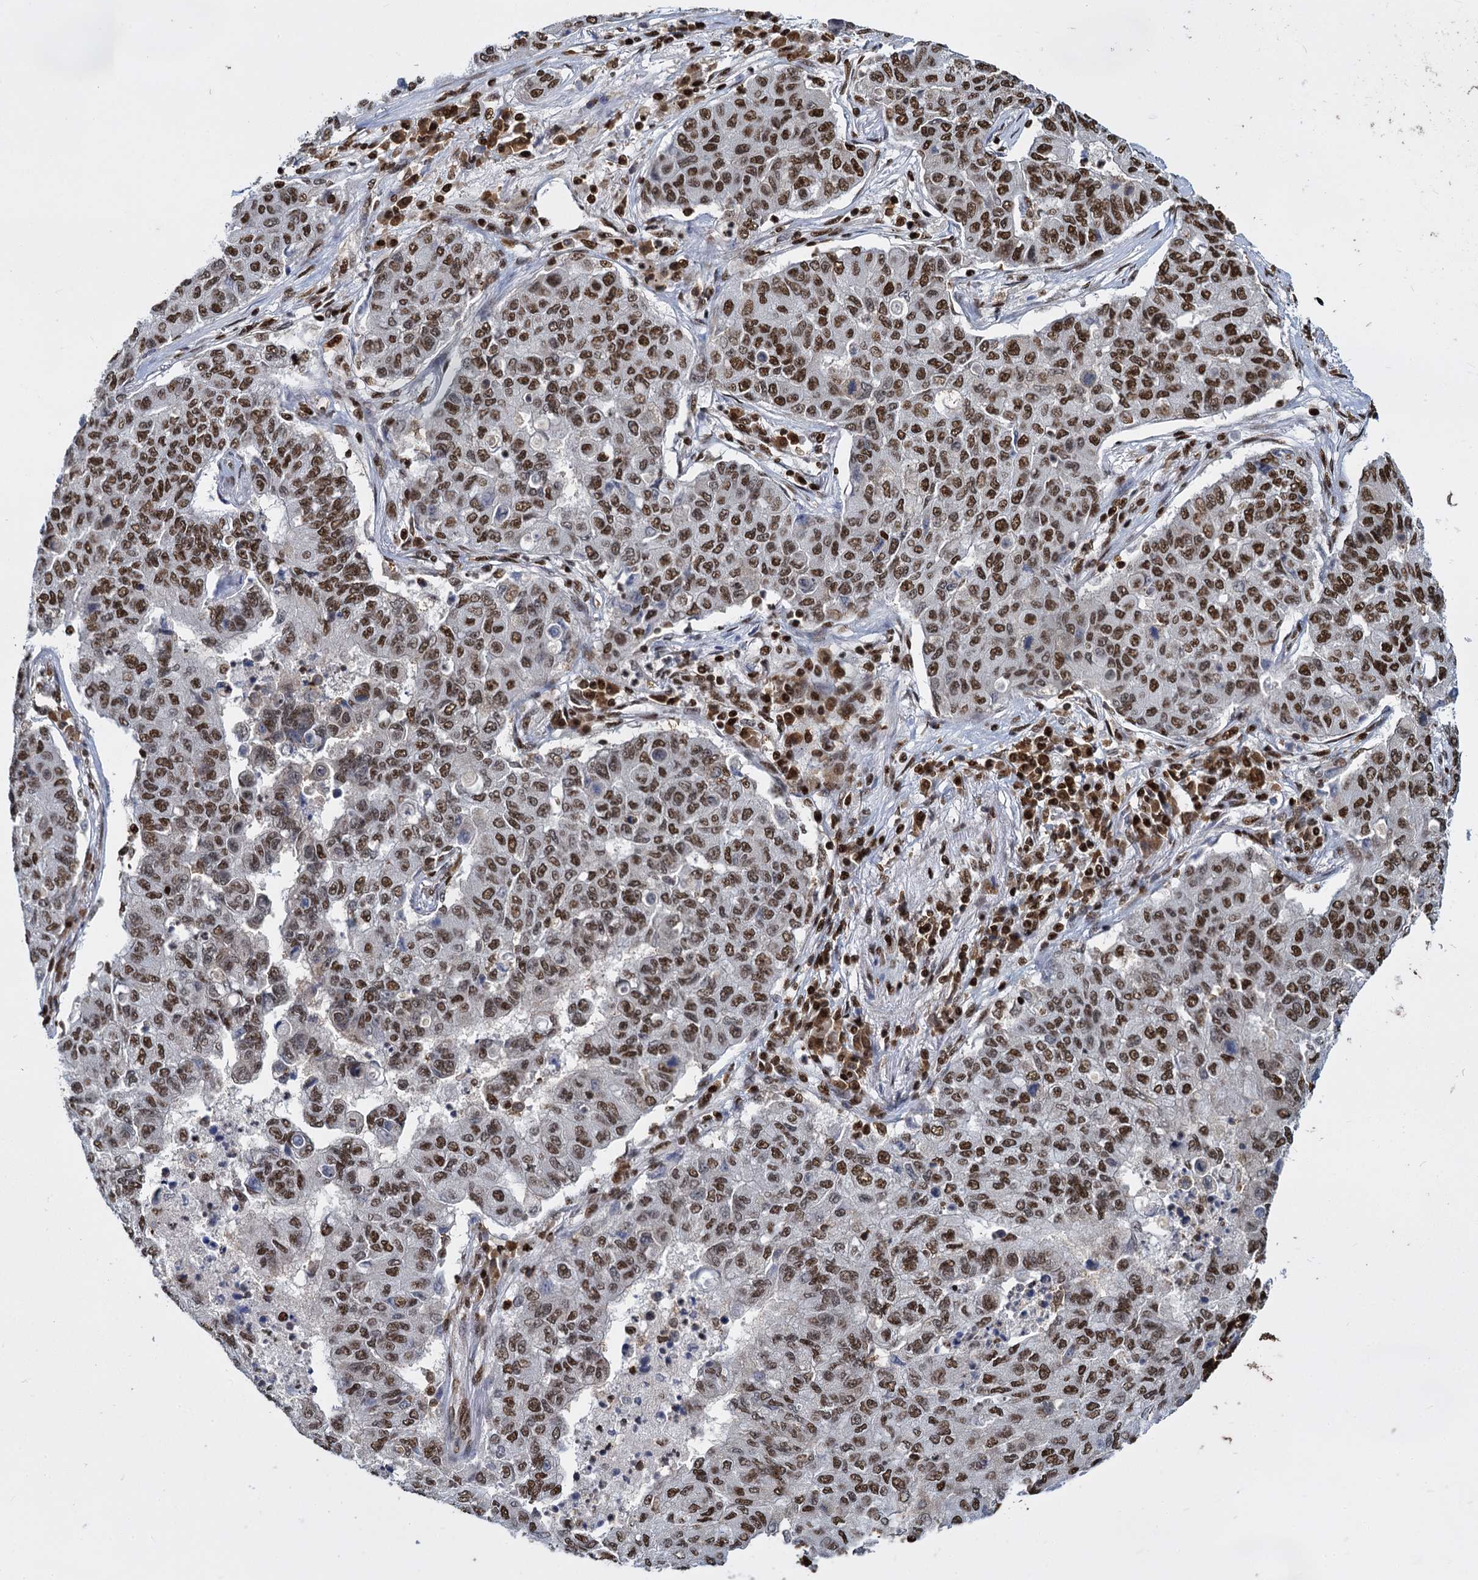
{"staining": {"intensity": "strong", "quantity": ">75%", "location": "nuclear"}, "tissue": "lung cancer", "cell_type": "Tumor cells", "image_type": "cancer", "snomed": [{"axis": "morphology", "description": "Squamous cell carcinoma, NOS"}, {"axis": "topography", "description": "Lung"}], "caption": "A high-resolution image shows immunohistochemistry staining of squamous cell carcinoma (lung), which exhibits strong nuclear expression in approximately >75% of tumor cells. (Stains: DAB (3,3'-diaminobenzidine) in brown, nuclei in blue, Microscopy: brightfield microscopy at high magnification).", "gene": "DCPS", "patient": {"sex": "male", "age": 74}}